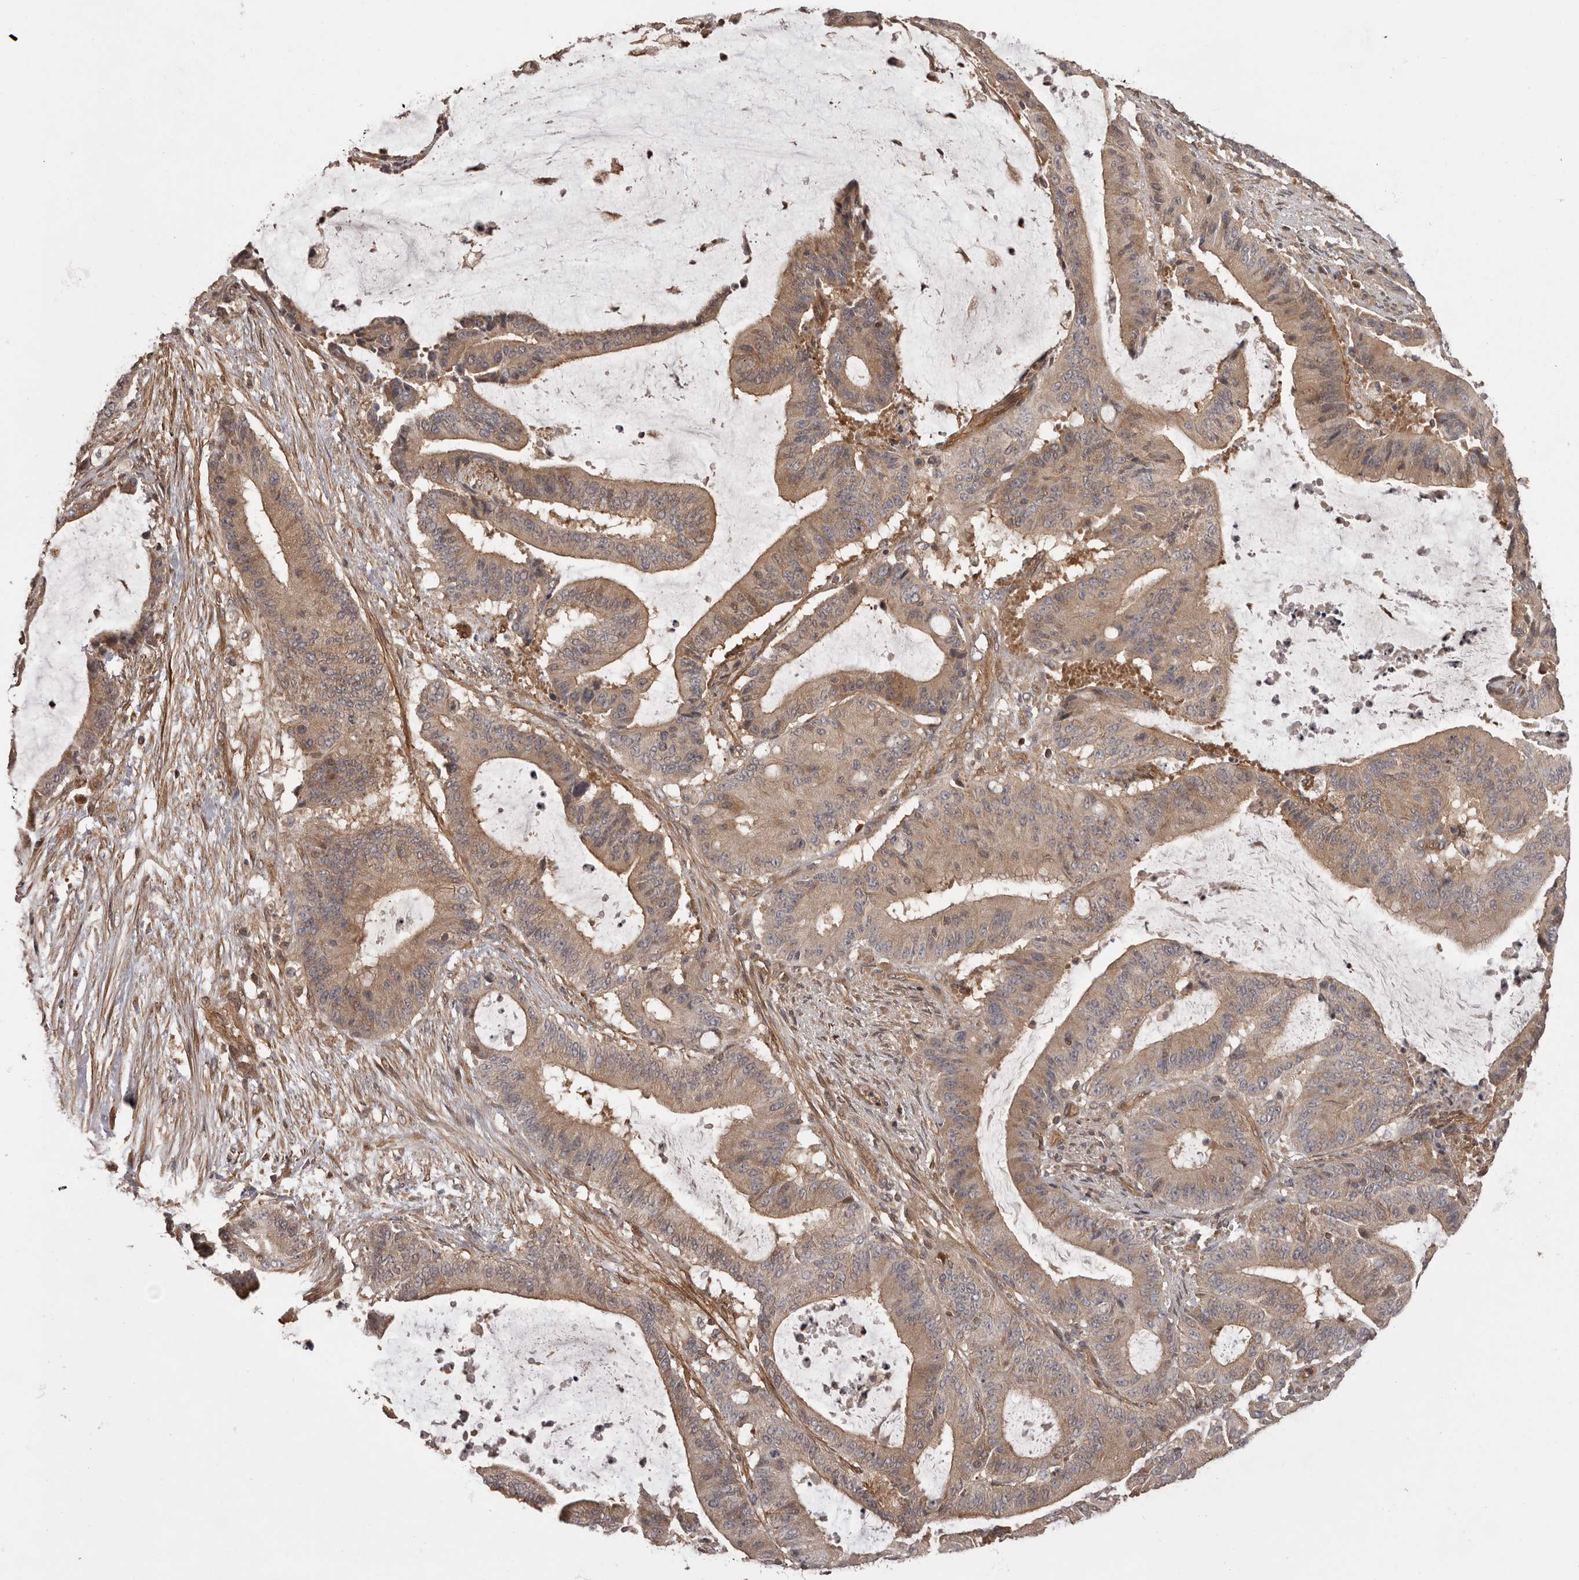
{"staining": {"intensity": "moderate", "quantity": ">75%", "location": "cytoplasmic/membranous"}, "tissue": "liver cancer", "cell_type": "Tumor cells", "image_type": "cancer", "snomed": [{"axis": "morphology", "description": "Normal tissue, NOS"}, {"axis": "morphology", "description": "Cholangiocarcinoma"}, {"axis": "topography", "description": "Liver"}, {"axis": "topography", "description": "Peripheral nerve tissue"}], "caption": "This is an image of IHC staining of liver cholangiocarcinoma, which shows moderate positivity in the cytoplasmic/membranous of tumor cells.", "gene": "NFKBIA", "patient": {"sex": "female", "age": 73}}